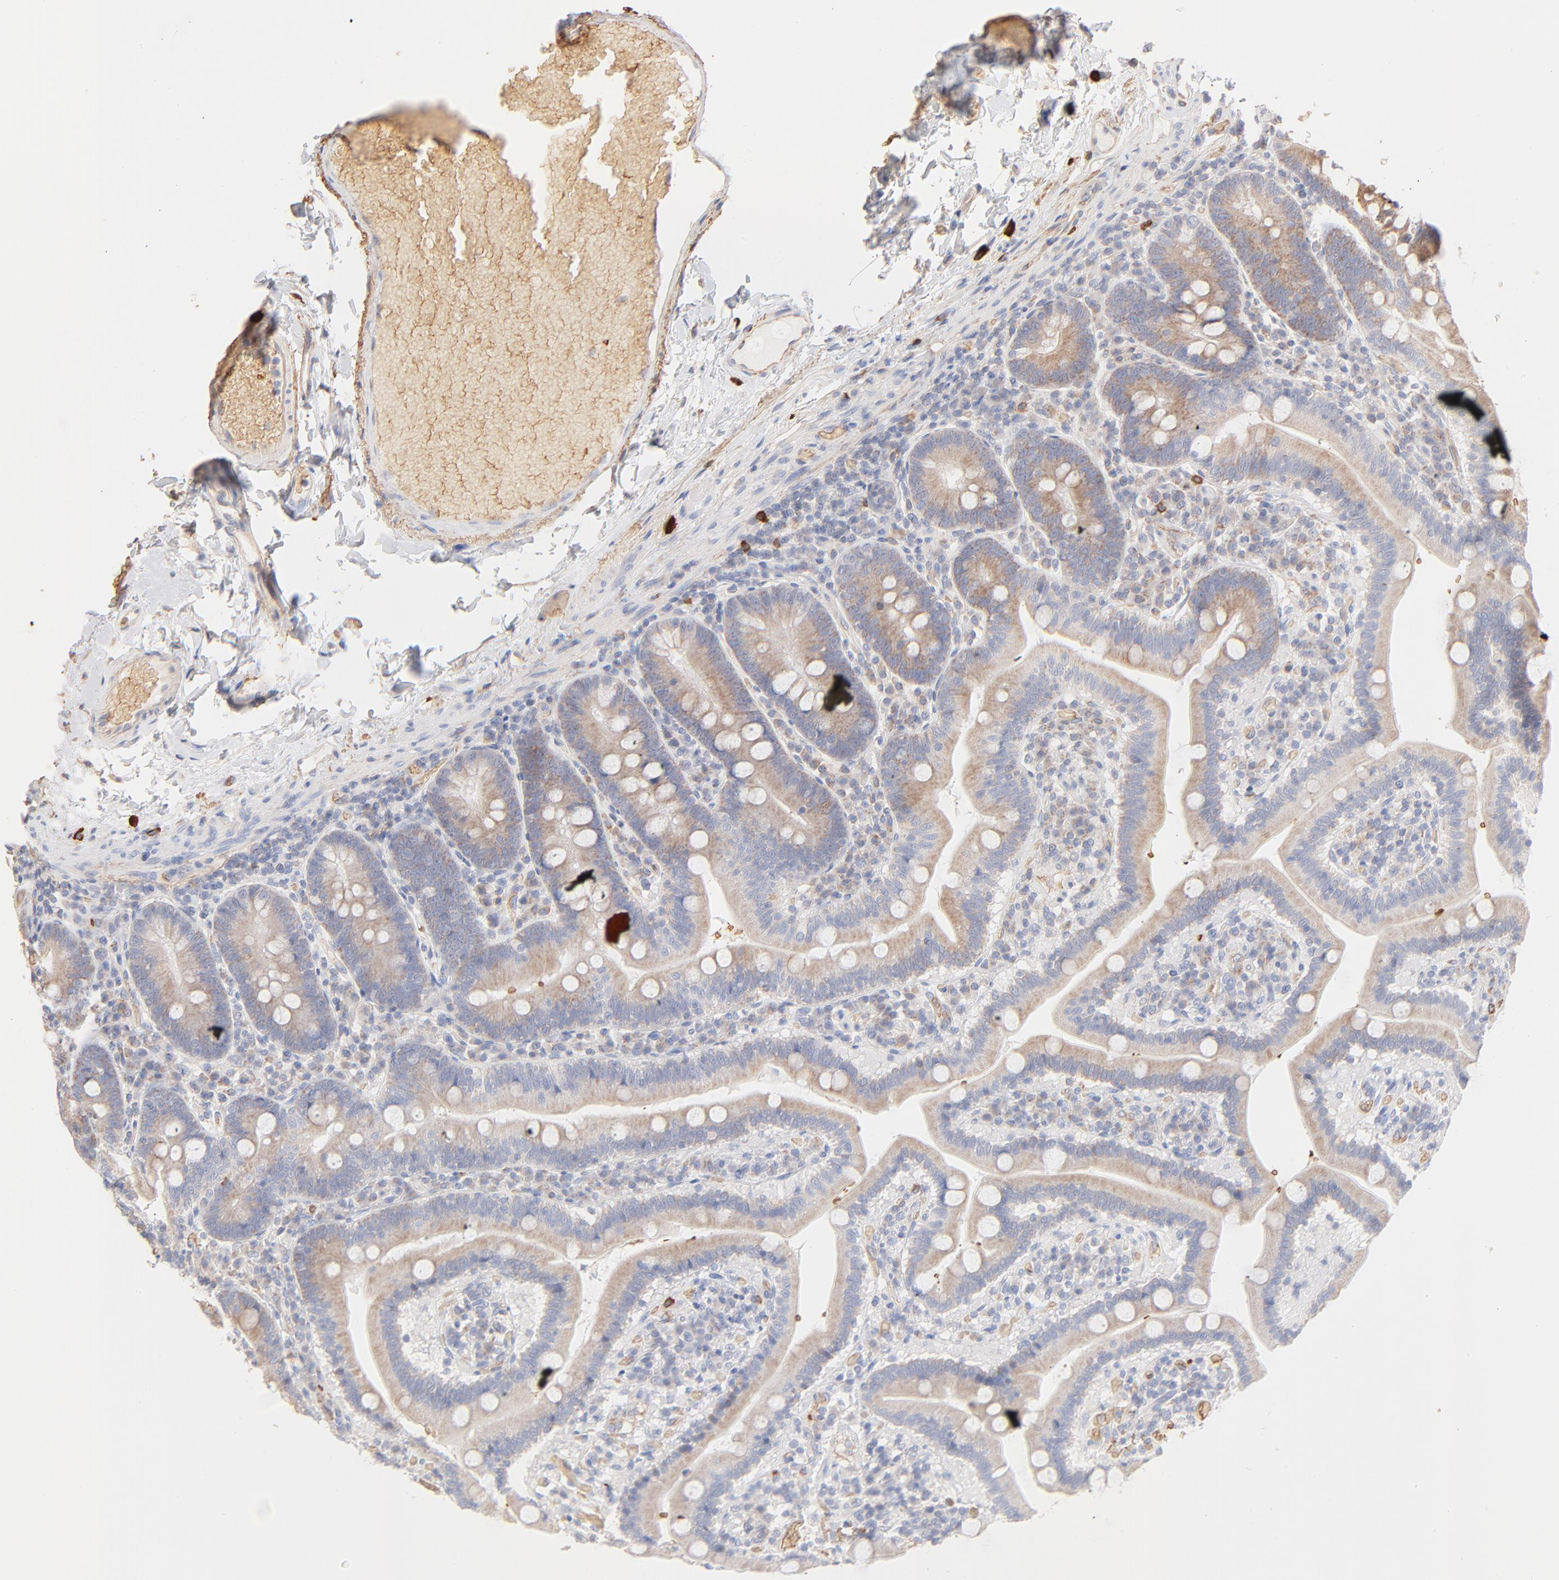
{"staining": {"intensity": "weak", "quantity": "25%-75%", "location": "cytoplasmic/membranous"}, "tissue": "duodenum", "cell_type": "Glandular cells", "image_type": "normal", "snomed": [{"axis": "morphology", "description": "Normal tissue, NOS"}, {"axis": "topography", "description": "Duodenum"}], "caption": "High-power microscopy captured an immunohistochemistry histopathology image of normal duodenum, revealing weak cytoplasmic/membranous staining in approximately 25%-75% of glandular cells. The protein is stained brown, and the nuclei are stained in blue (DAB IHC with brightfield microscopy, high magnification).", "gene": "SPTB", "patient": {"sex": "male", "age": 66}}